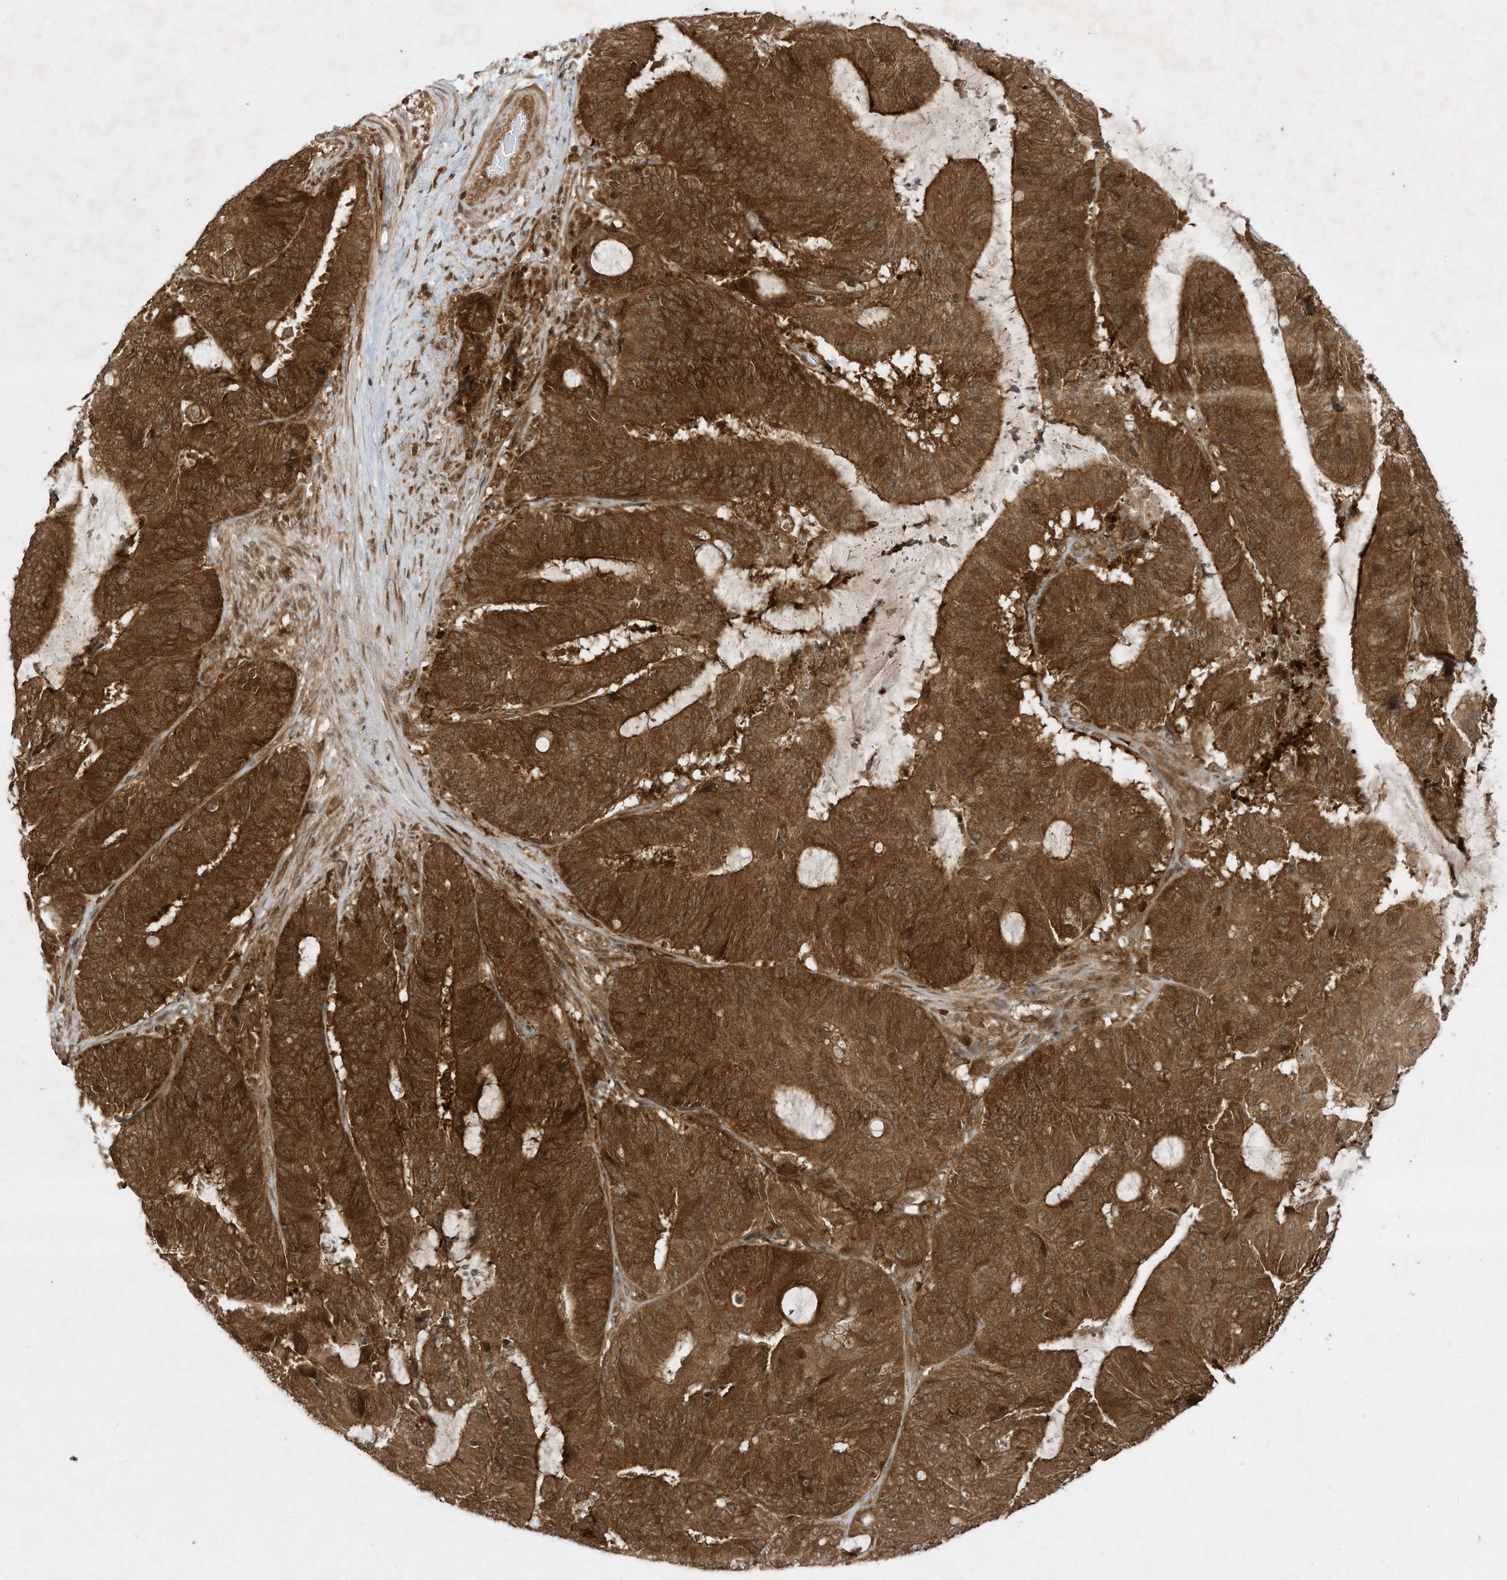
{"staining": {"intensity": "strong", "quantity": ">75%", "location": "cytoplasmic/membranous"}, "tissue": "liver cancer", "cell_type": "Tumor cells", "image_type": "cancer", "snomed": [{"axis": "morphology", "description": "Normal tissue, NOS"}, {"axis": "morphology", "description": "Cholangiocarcinoma"}, {"axis": "topography", "description": "Liver"}, {"axis": "topography", "description": "Peripheral nerve tissue"}], "caption": "Liver cancer (cholangiocarcinoma) tissue shows strong cytoplasmic/membranous positivity in approximately >75% of tumor cells, visualized by immunohistochemistry. (brown staining indicates protein expression, while blue staining denotes nuclei).", "gene": "CERT1", "patient": {"sex": "female", "age": 73}}